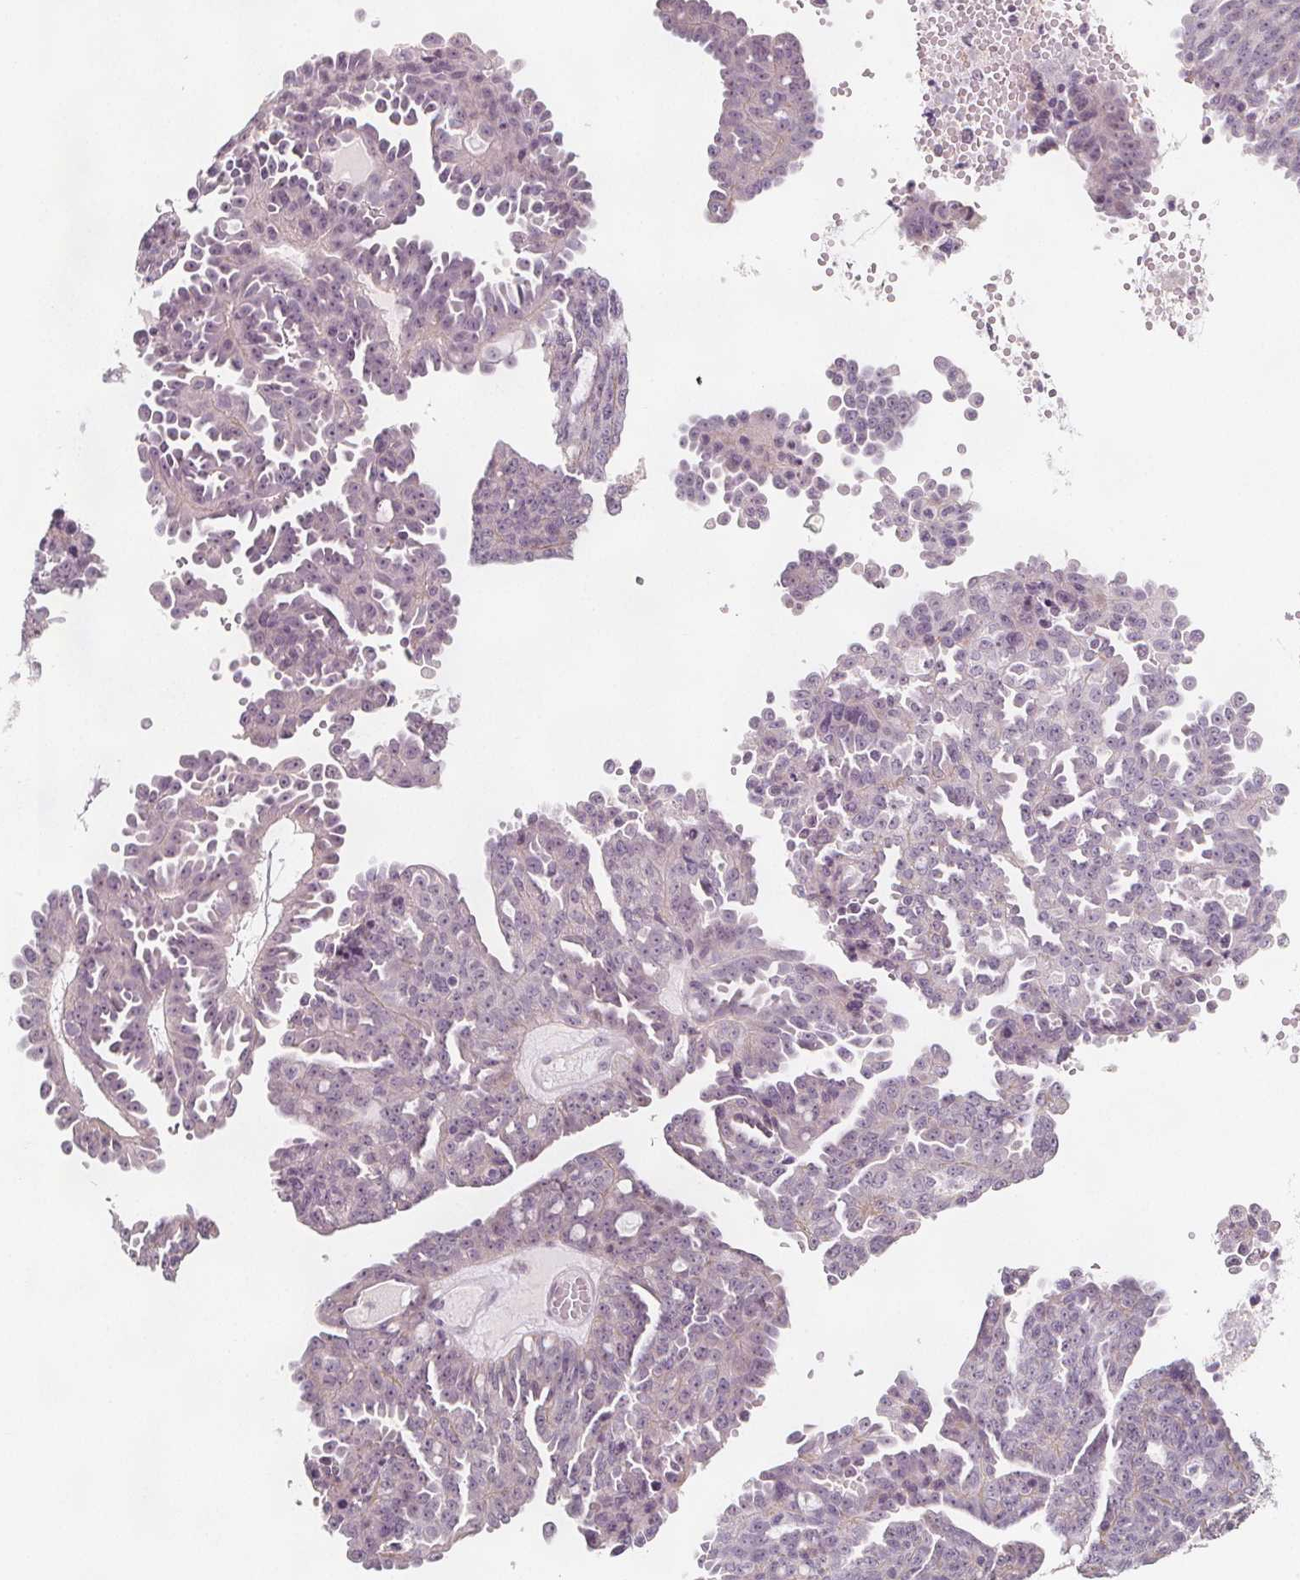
{"staining": {"intensity": "negative", "quantity": "none", "location": "none"}, "tissue": "ovarian cancer", "cell_type": "Tumor cells", "image_type": "cancer", "snomed": [{"axis": "morphology", "description": "Cystadenocarcinoma, serous, NOS"}, {"axis": "topography", "description": "Ovary"}], "caption": "Serous cystadenocarcinoma (ovarian) stained for a protein using immunohistochemistry displays no staining tumor cells.", "gene": "C1orf167", "patient": {"sex": "female", "age": 71}}